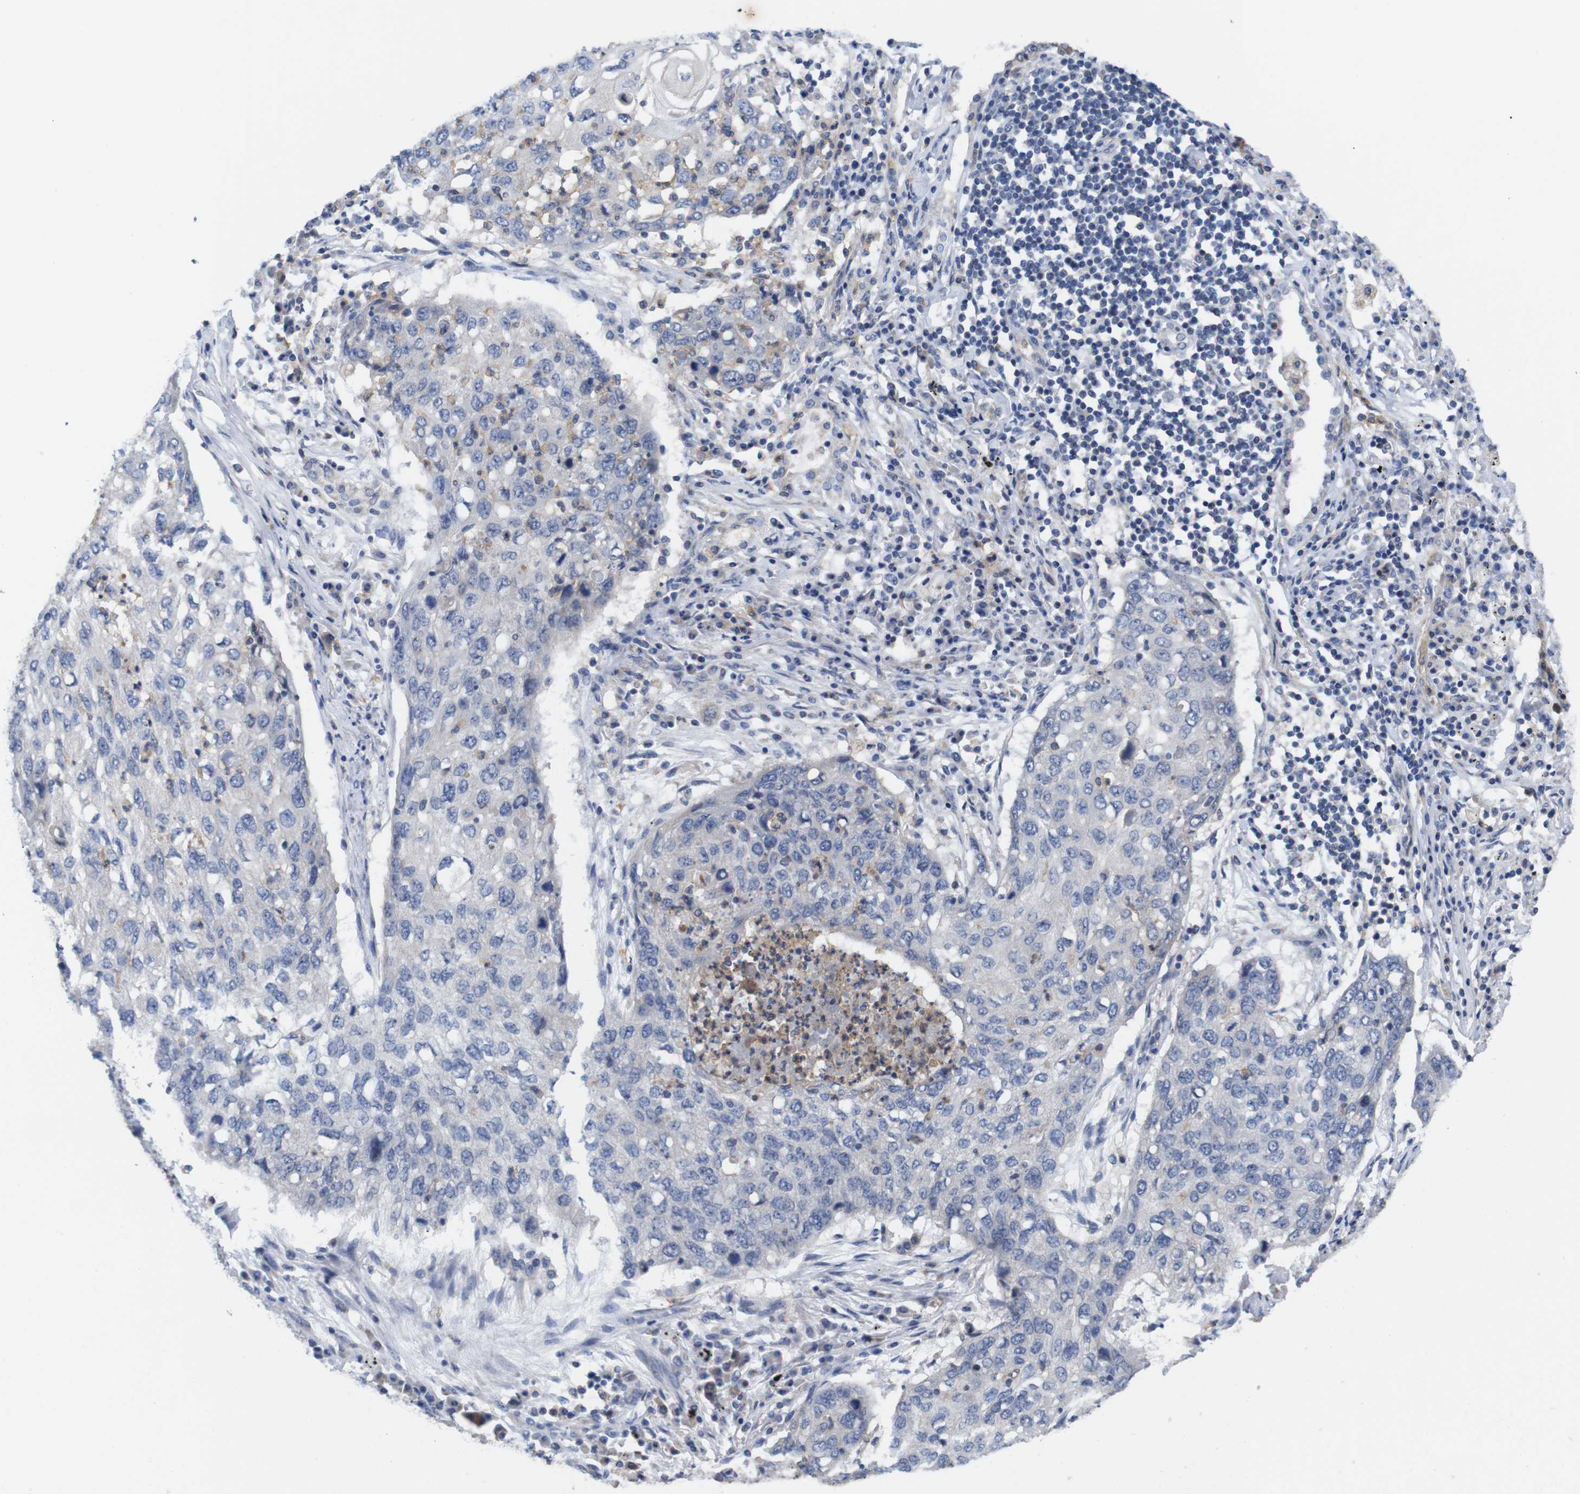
{"staining": {"intensity": "negative", "quantity": "none", "location": "none"}, "tissue": "lung cancer", "cell_type": "Tumor cells", "image_type": "cancer", "snomed": [{"axis": "morphology", "description": "Squamous cell carcinoma, NOS"}, {"axis": "topography", "description": "Lung"}], "caption": "Immunohistochemistry (IHC) image of neoplastic tissue: human squamous cell carcinoma (lung) stained with DAB (3,3'-diaminobenzidine) exhibits no significant protein expression in tumor cells.", "gene": "USH1C", "patient": {"sex": "female", "age": 63}}